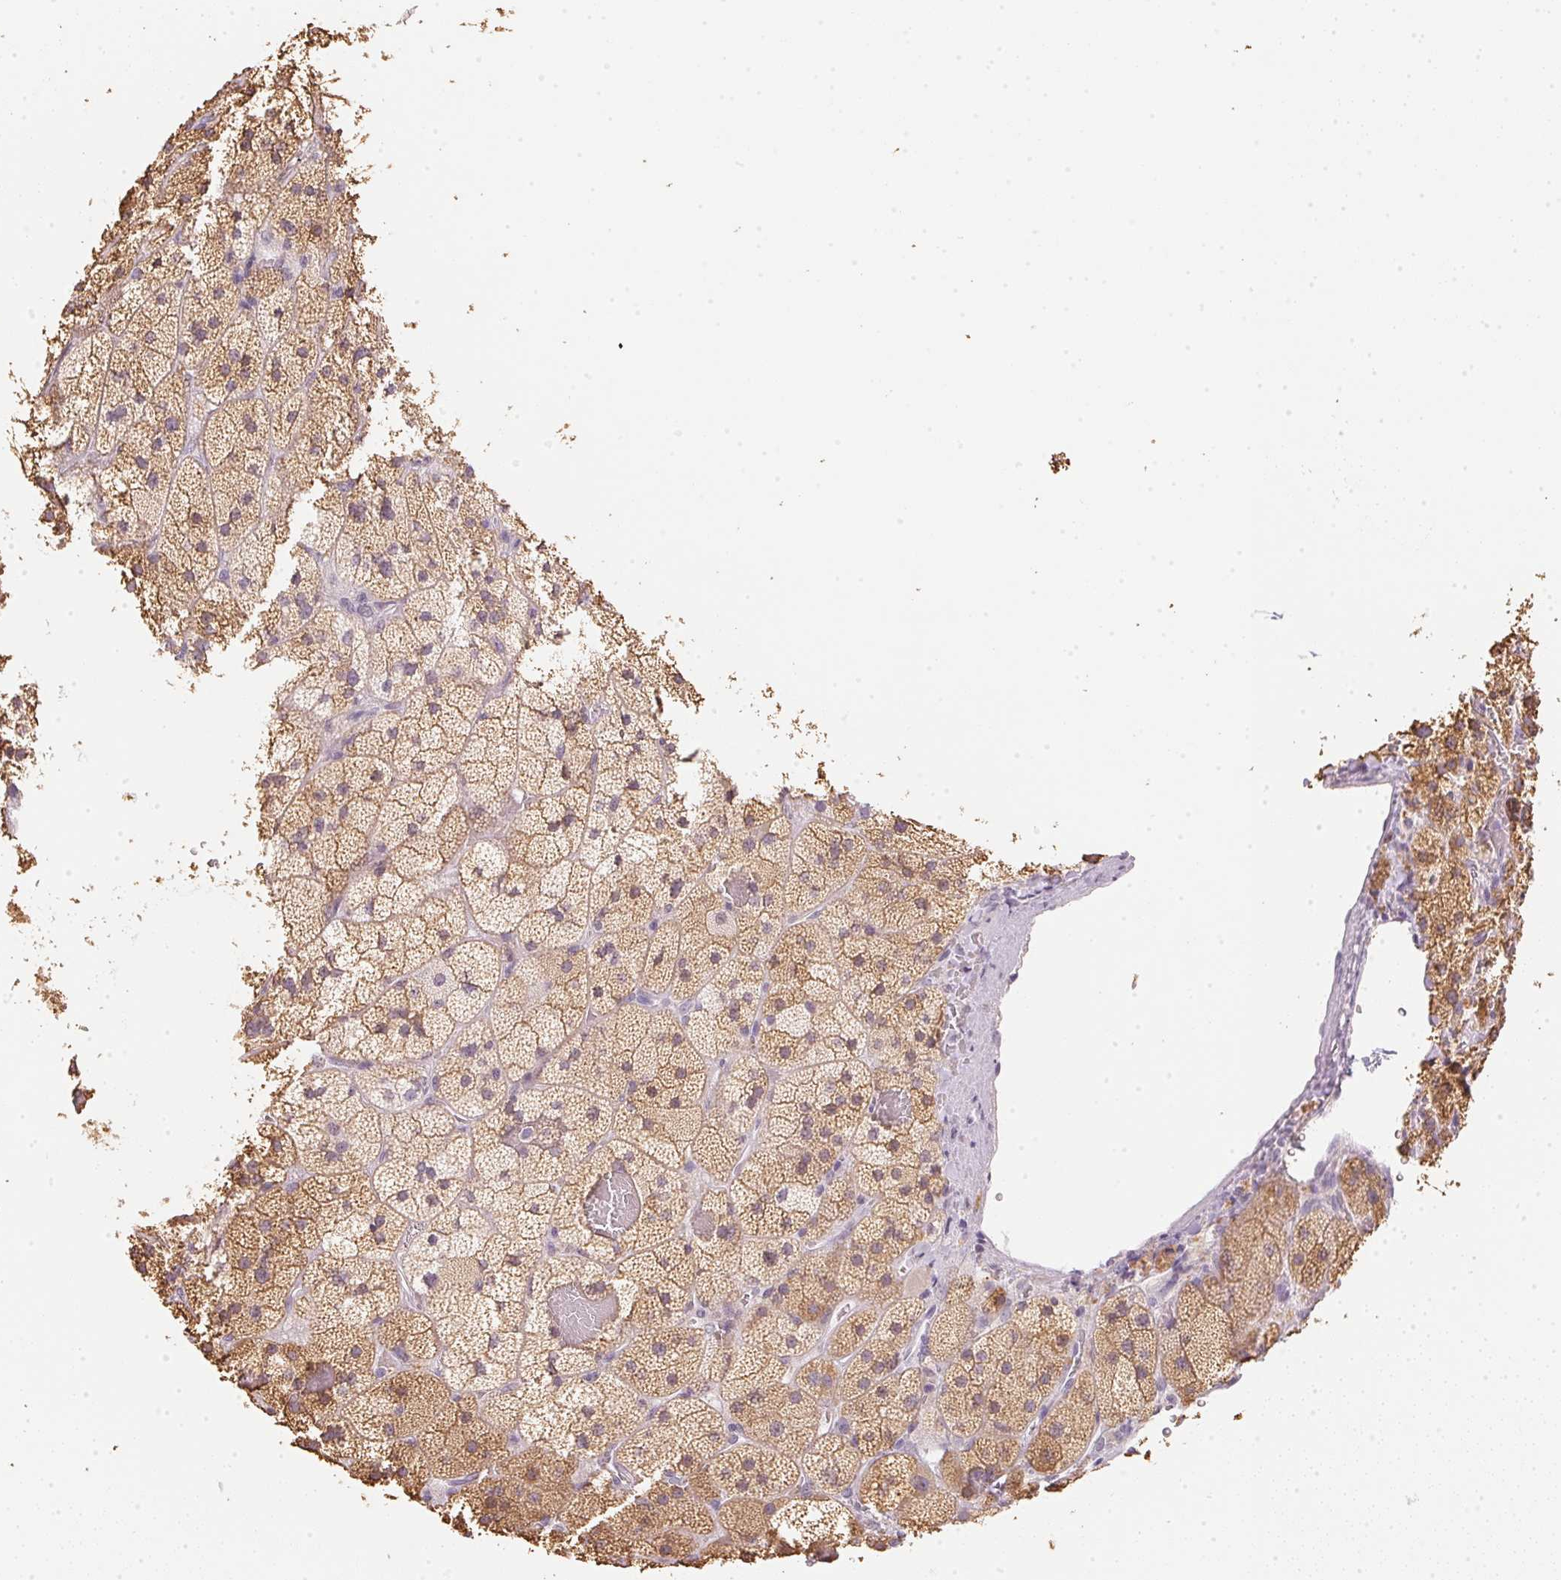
{"staining": {"intensity": "strong", "quantity": "25%-75%", "location": "cytoplasmic/membranous"}, "tissue": "adrenal gland", "cell_type": "Glandular cells", "image_type": "normal", "snomed": [{"axis": "morphology", "description": "Normal tissue, NOS"}, {"axis": "topography", "description": "Adrenal gland"}], "caption": "High-power microscopy captured an immunohistochemistry photomicrograph of unremarkable adrenal gland, revealing strong cytoplasmic/membranous positivity in about 25%-75% of glandular cells. (Stains: DAB in brown, nuclei in blue, Microscopy: brightfield microscopy at high magnification).", "gene": "DHCR24", "patient": {"sex": "male", "age": 57}}